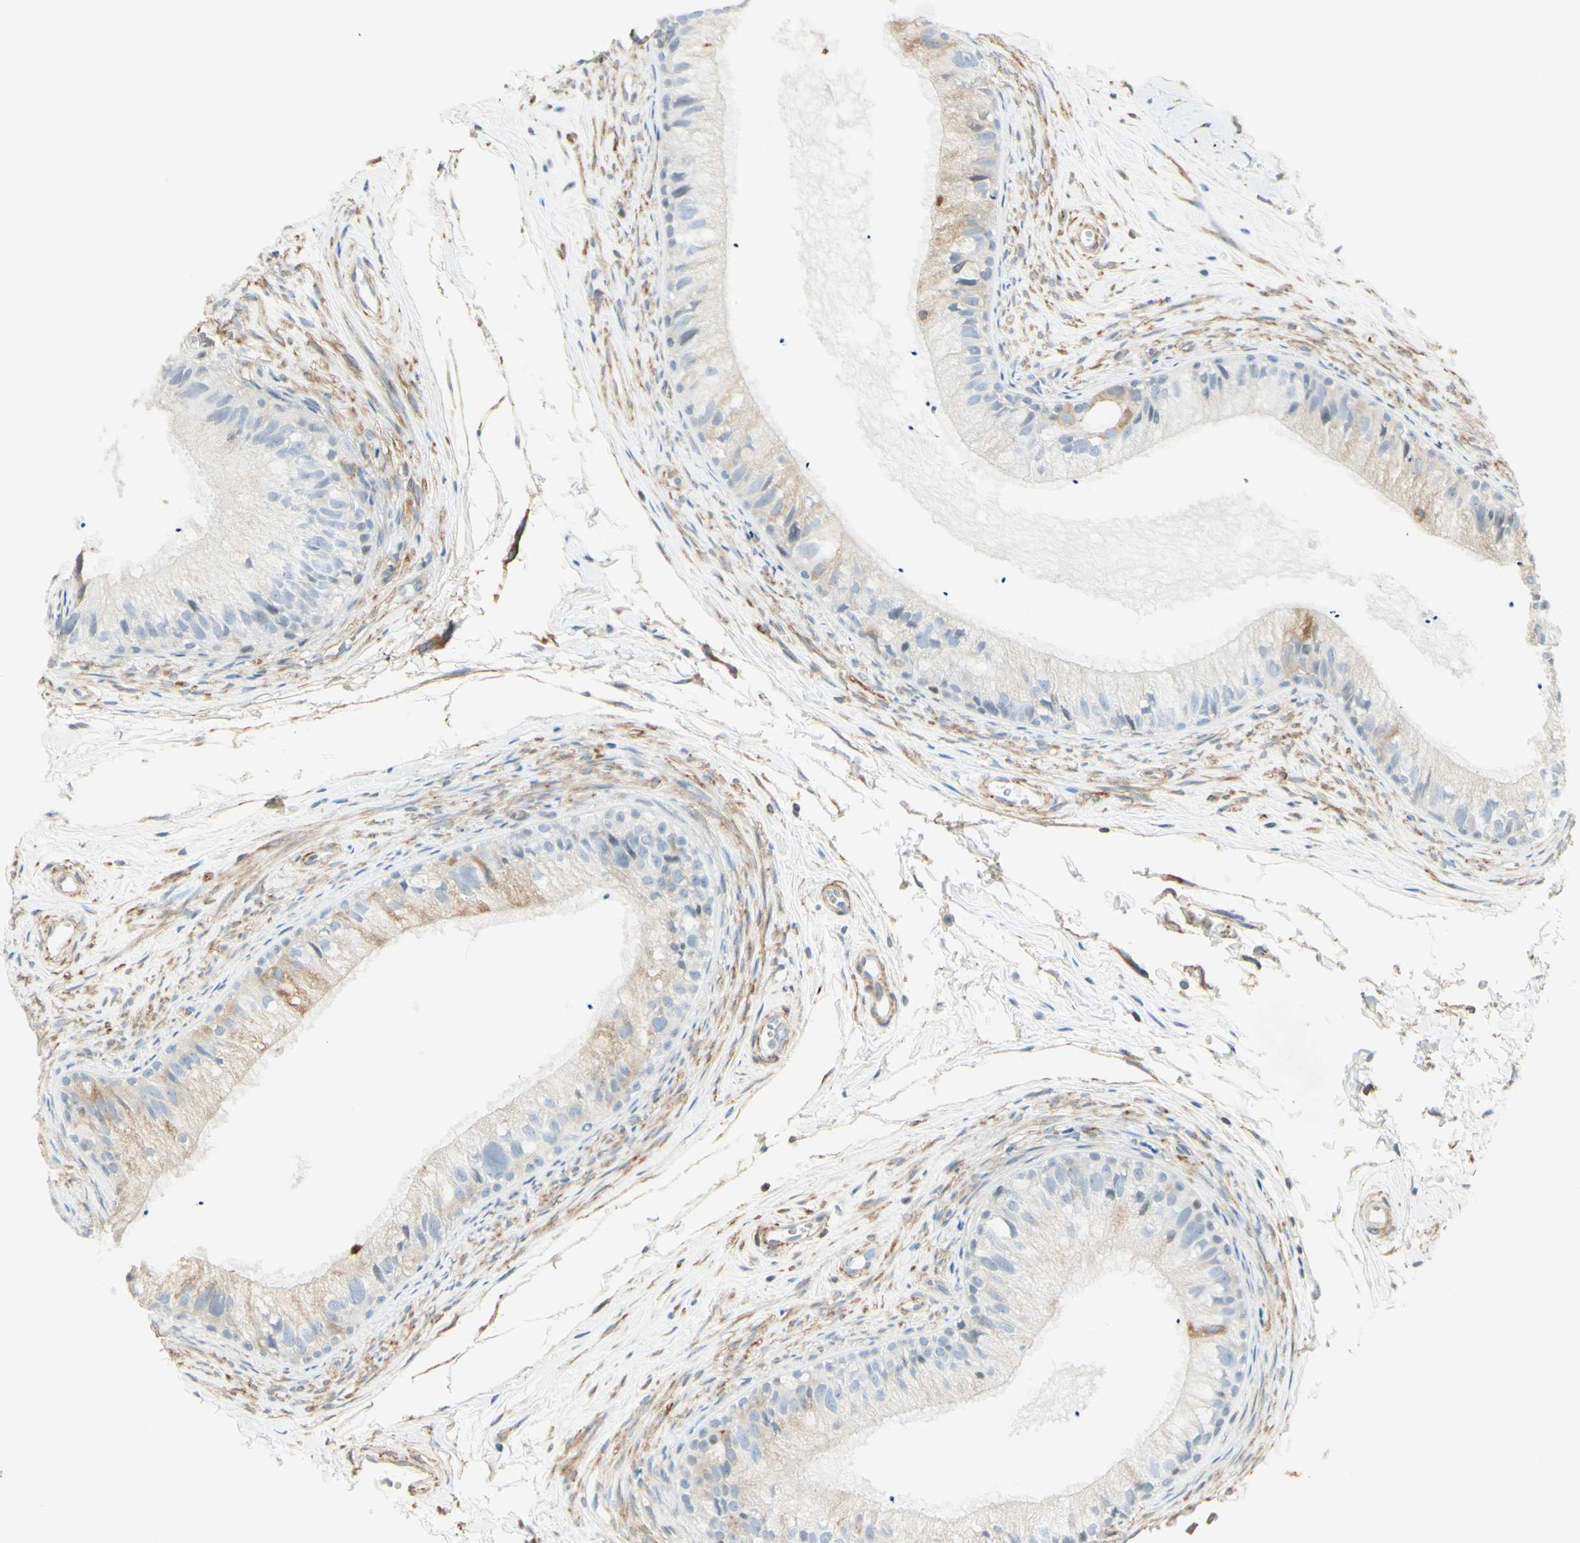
{"staining": {"intensity": "weak", "quantity": "<25%", "location": "cytoplasmic/membranous"}, "tissue": "epididymis", "cell_type": "Glandular cells", "image_type": "normal", "snomed": [{"axis": "morphology", "description": "Normal tissue, NOS"}, {"axis": "topography", "description": "Epididymis"}], "caption": "Image shows no protein staining in glandular cells of normal epididymis.", "gene": "MAP1B", "patient": {"sex": "male", "age": 56}}